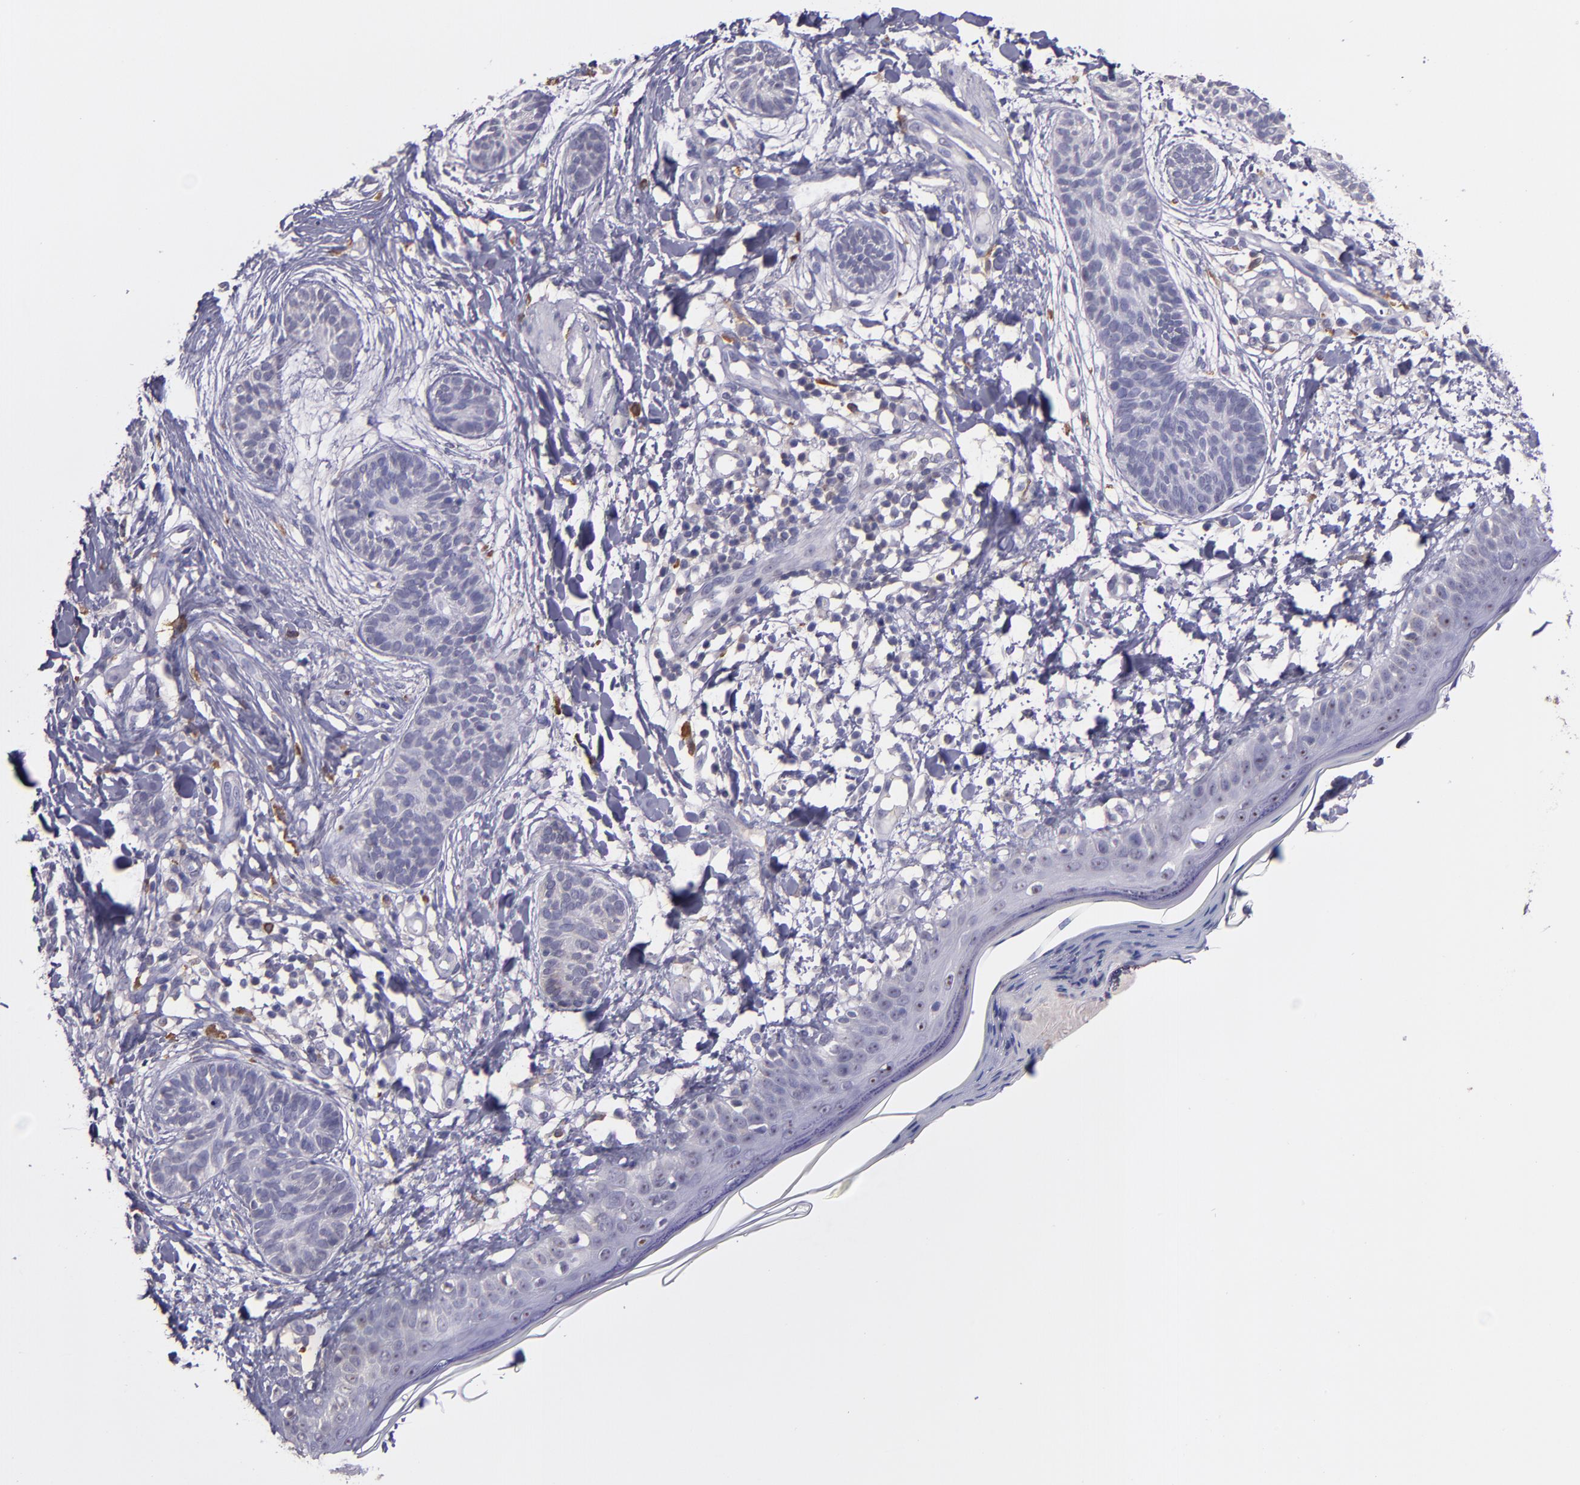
{"staining": {"intensity": "negative", "quantity": "none", "location": "none"}, "tissue": "skin cancer", "cell_type": "Tumor cells", "image_type": "cancer", "snomed": [{"axis": "morphology", "description": "Normal tissue, NOS"}, {"axis": "morphology", "description": "Basal cell carcinoma"}, {"axis": "topography", "description": "Skin"}], "caption": "High magnification brightfield microscopy of basal cell carcinoma (skin) stained with DAB (brown) and counterstained with hematoxylin (blue): tumor cells show no significant positivity. (Stains: DAB immunohistochemistry (IHC) with hematoxylin counter stain, Microscopy: brightfield microscopy at high magnification).", "gene": "PAPPA", "patient": {"sex": "male", "age": 63}}